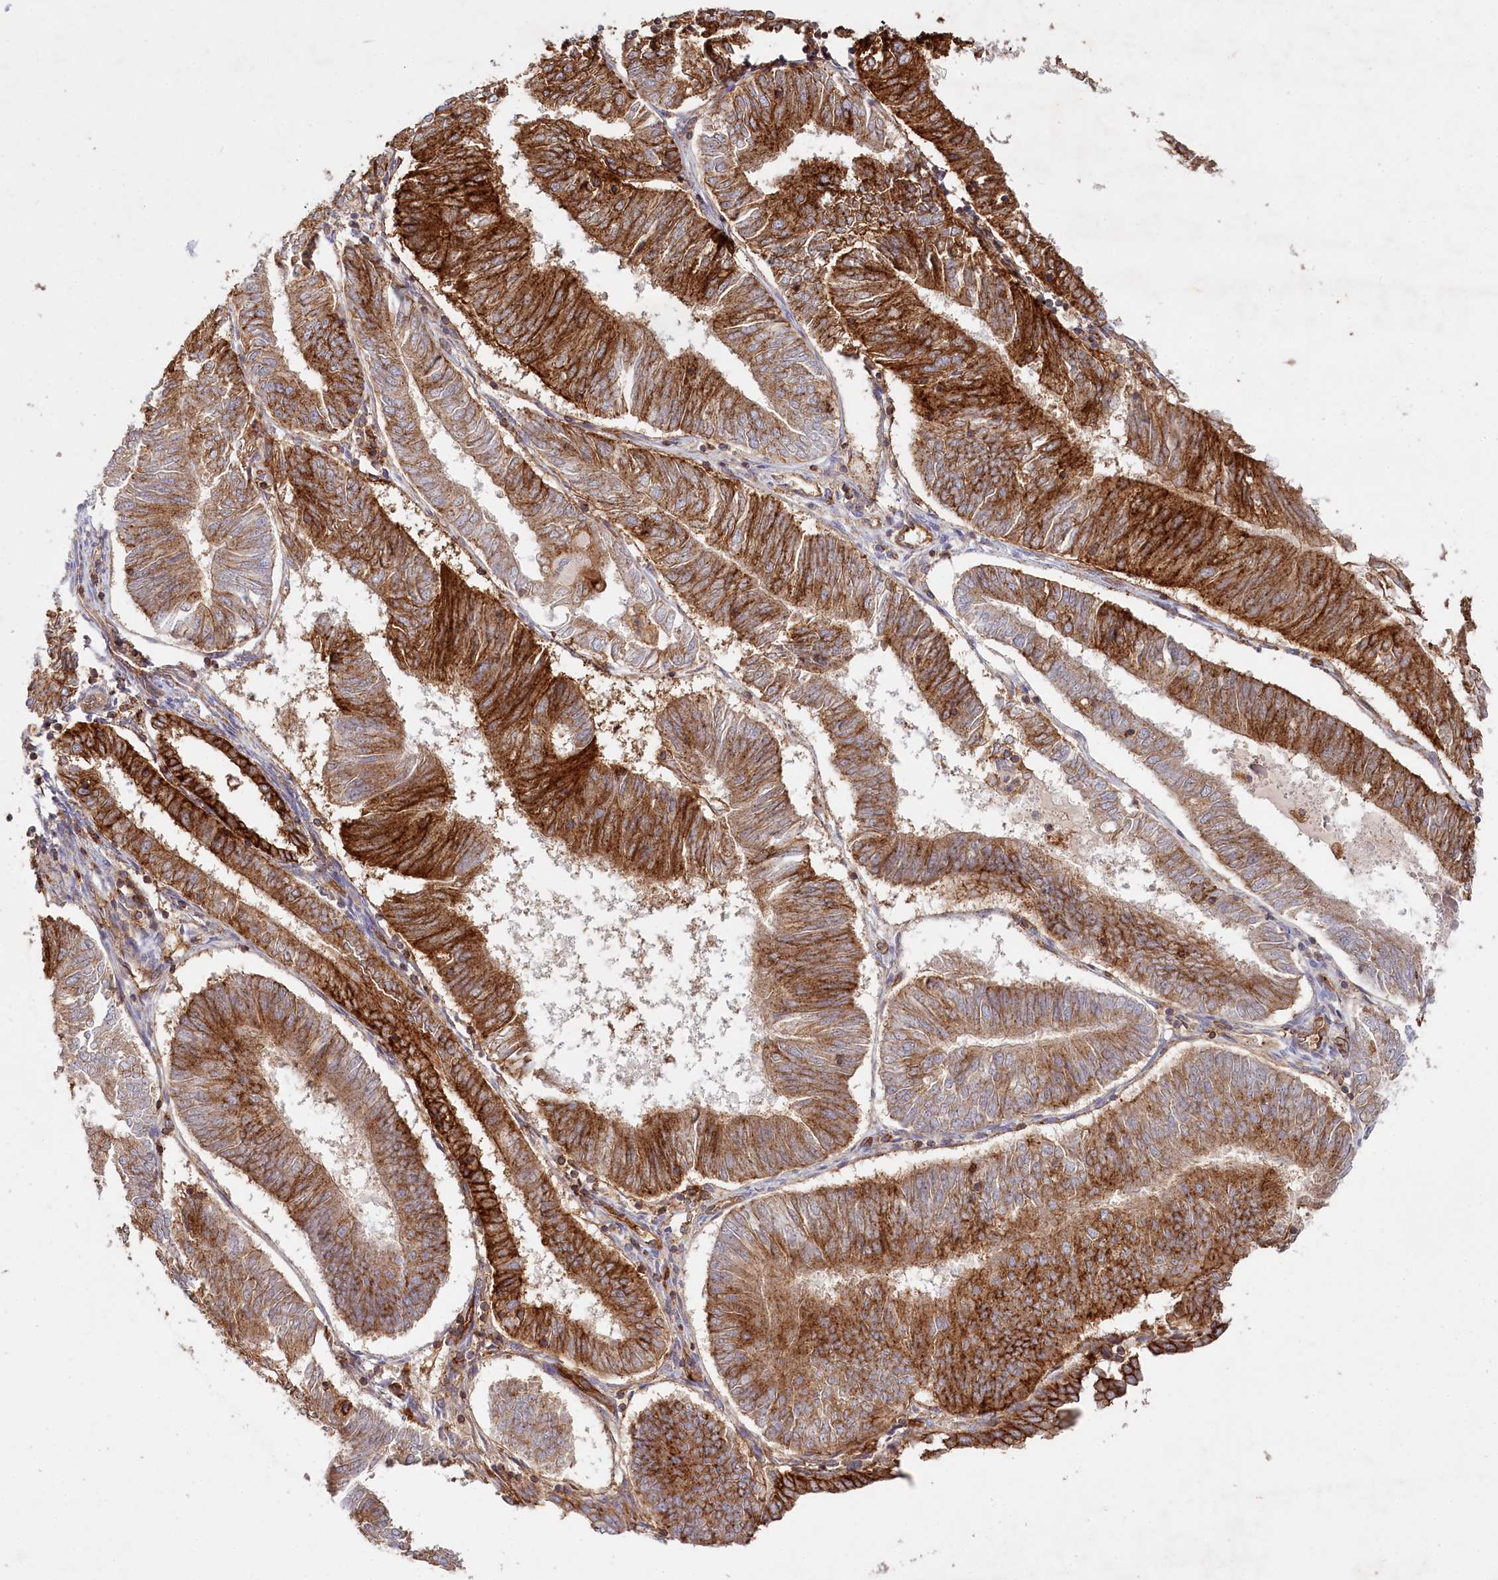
{"staining": {"intensity": "strong", "quantity": "25%-75%", "location": "cytoplasmic/membranous"}, "tissue": "endometrial cancer", "cell_type": "Tumor cells", "image_type": "cancer", "snomed": [{"axis": "morphology", "description": "Adenocarcinoma, NOS"}, {"axis": "topography", "description": "Endometrium"}], "caption": "Endometrial adenocarcinoma stained for a protein reveals strong cytoplasmic/membranous positivity in tumor cells.", "gene": "RBP5", "patient": {"sex": "female", "age": 58}}